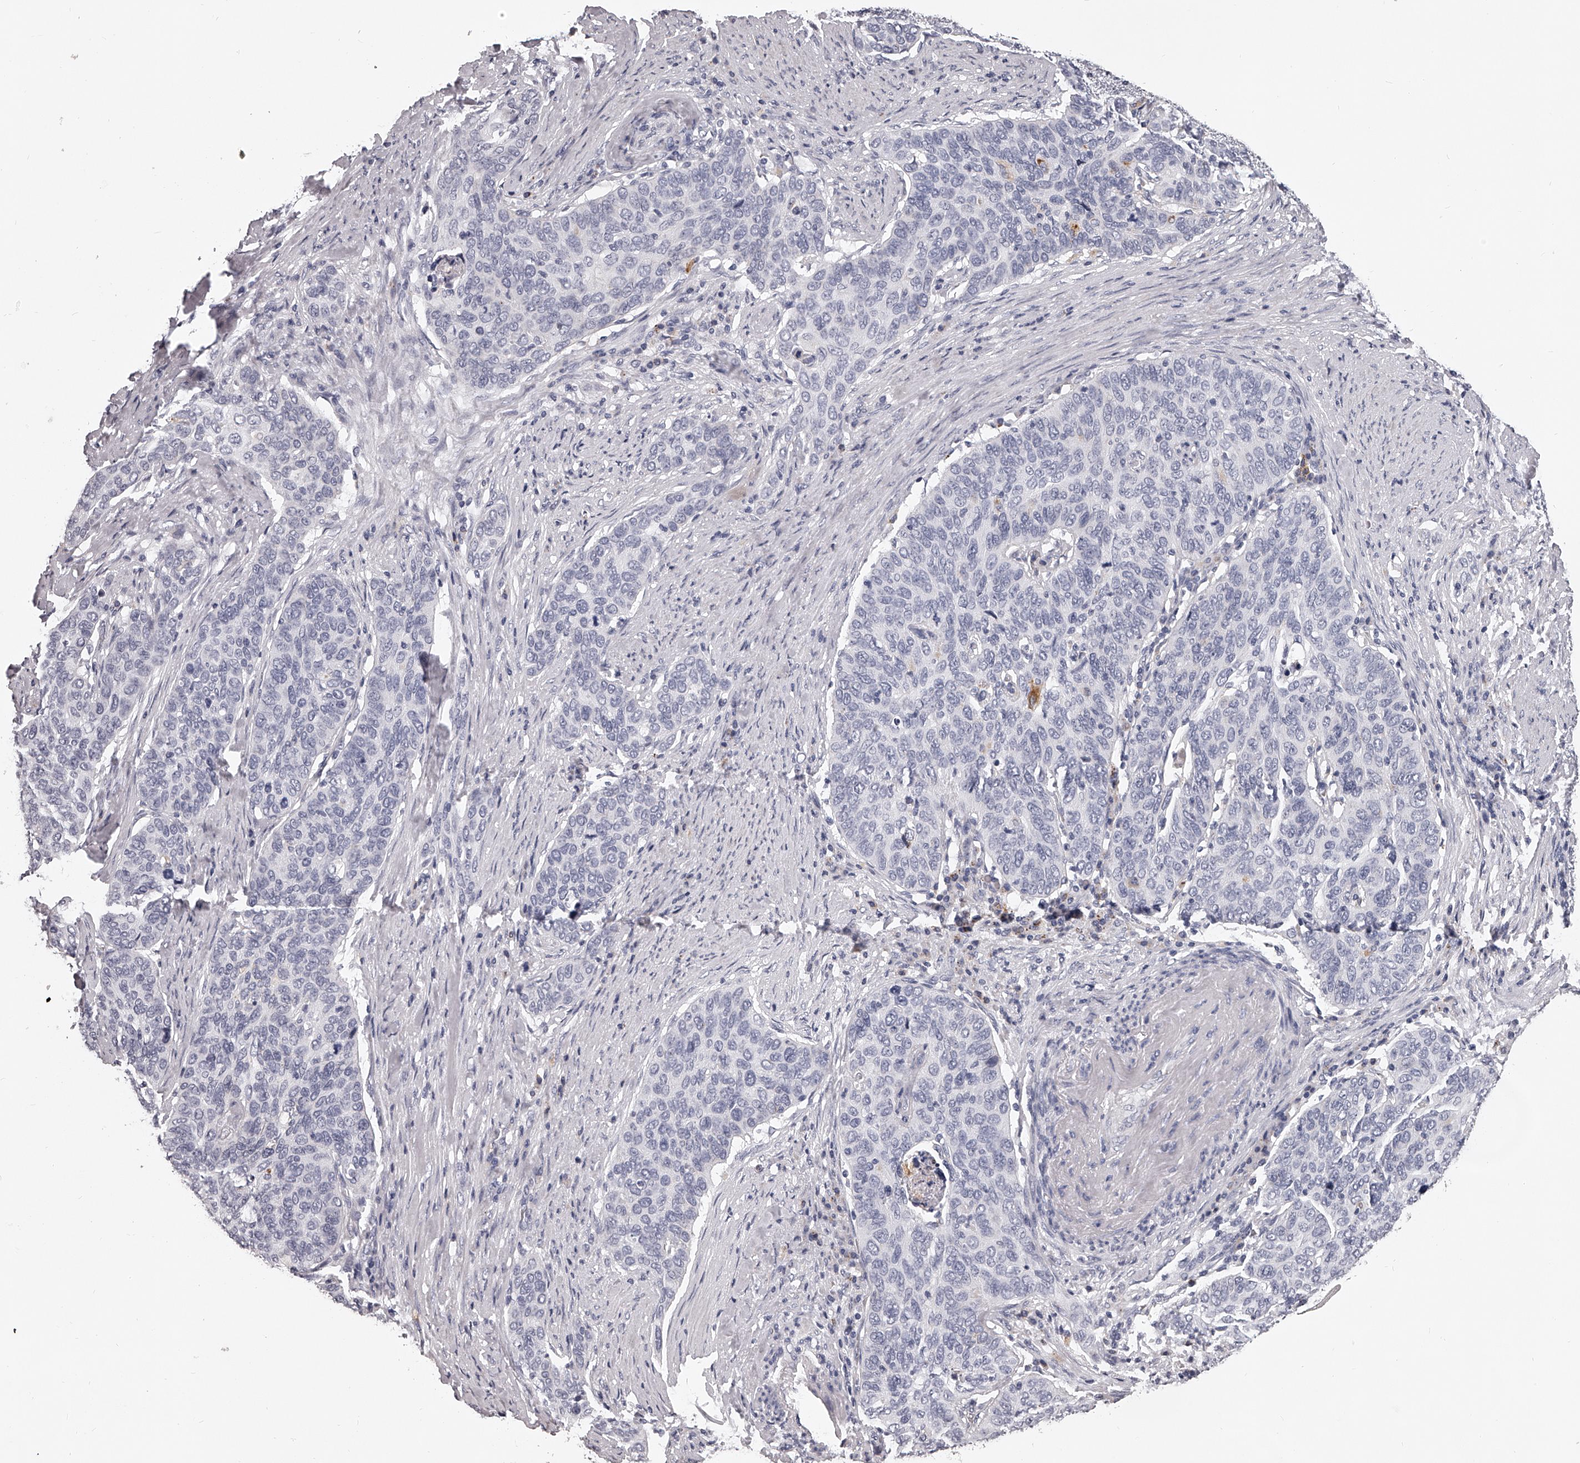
{"staining": {"intensity": "negative", "quantity": "none", "location": "none"}, "tissue": "cervical cancer", "cell_type": "Tumor cells", "image_type": "cancer", "snomed": [{"axis": "morphology", "description": "Squamous cell carcinoma, NOS"}, {"axis": "topography", "description": "Cervix"}], "caption": "This histopathology image is of squamous cell carcinoma (cervical) stained with immunohistochemistry (IHC) to label a protein in brown with the nuclei are counter-stained blue. There is no expression in tumor cells. (Brightfield microscopy of DAB immunohistochemistry at high magnification).", "gene": "DMRT1", "patient": {"sex": "female", "age": 60}}